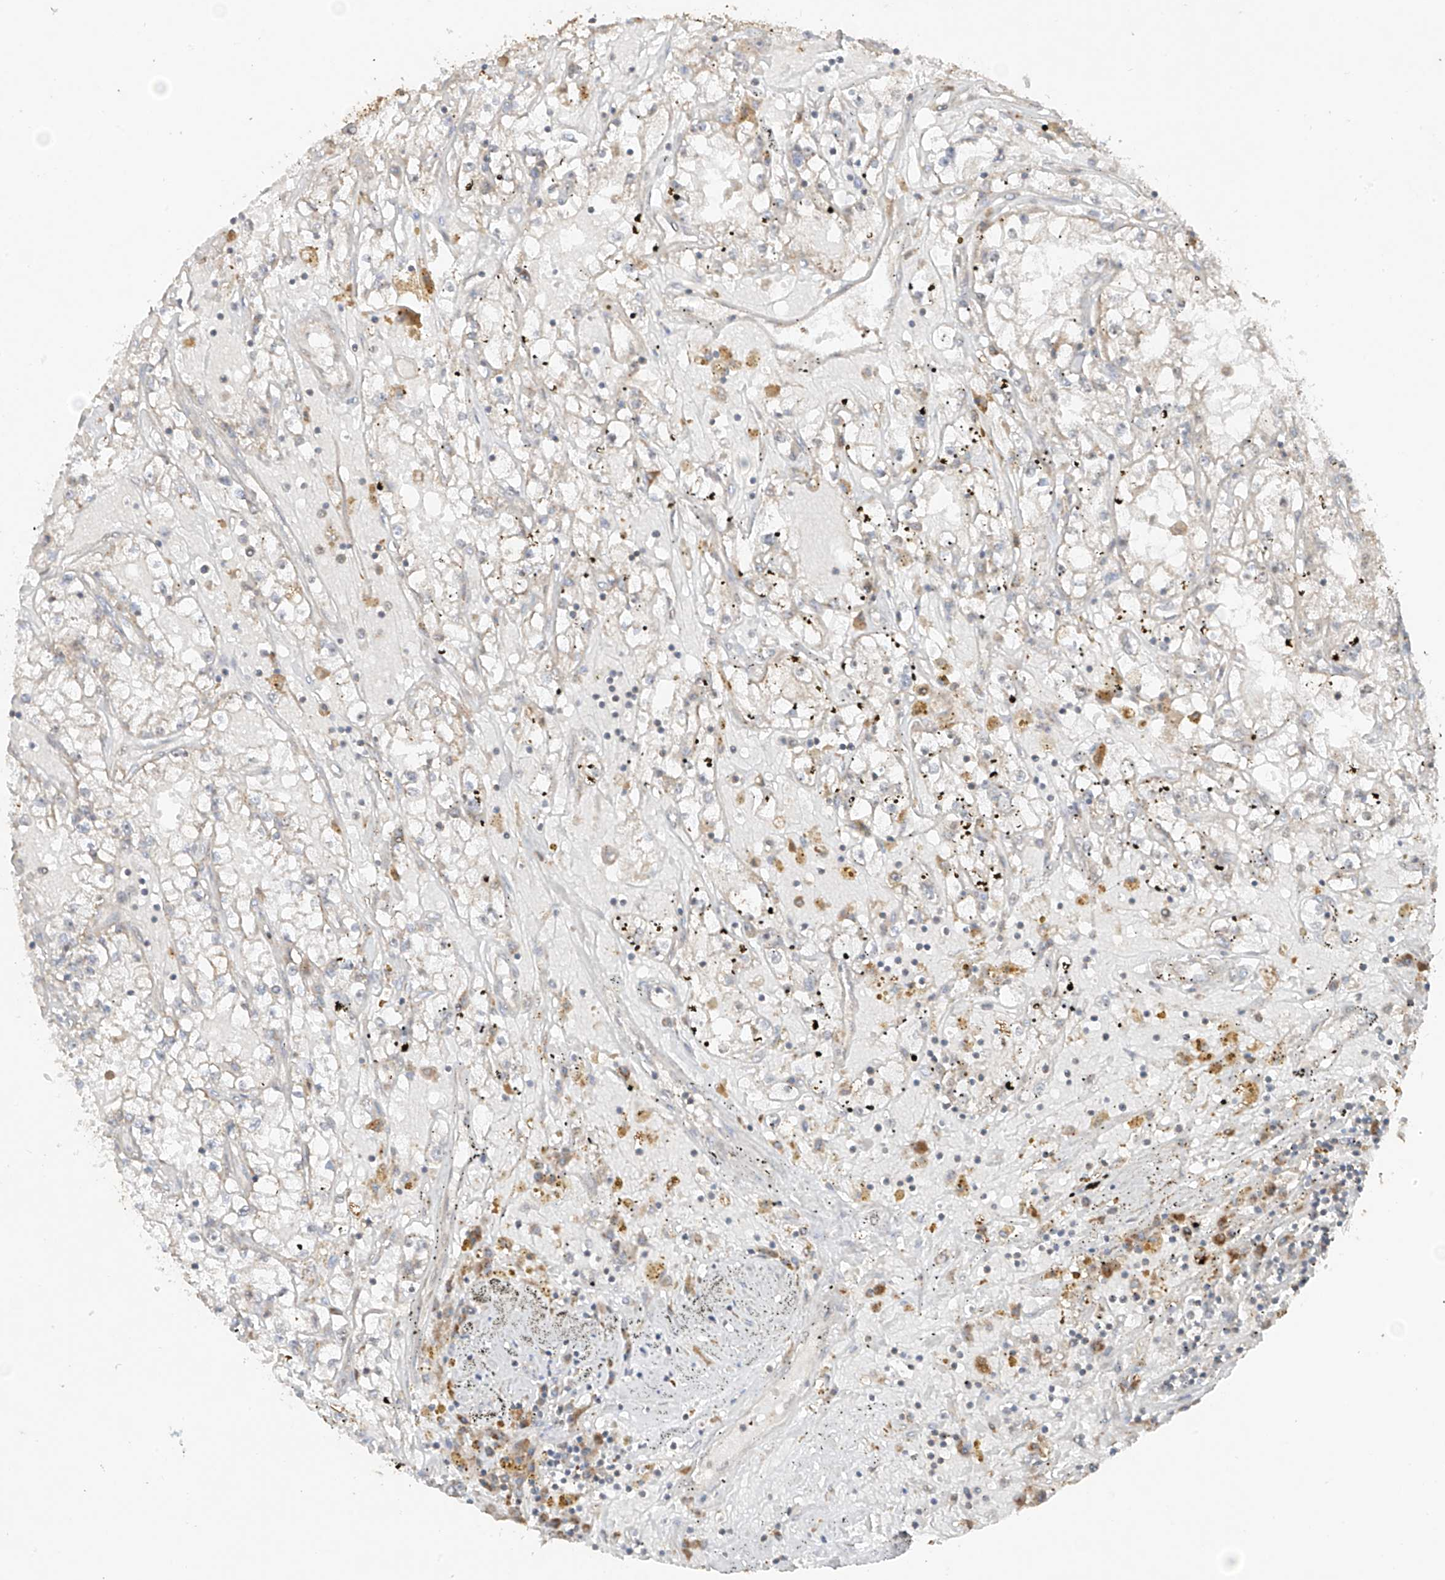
{"staining": {"intensity": "negative", "quantity": "none", "location": "none"}, "tissue": "renal cancer", "cell_type": "Tumor cells", "image_type": "cancer", "snomed": [{"axis": "morphology", "description": "Adenocarcinoma, NOS"}, {"axis": "topography", "description": "Kidney"}], "caption": "This is a micrograph of immunohistochemistry (IHC) staining of renal cancer (adenocarcinoma), which shows no positivity in tumor cells. (DAB IHC, high magnification).", "gene": "COLGALT2", "patient": {"sex": "male", "age": 56}}